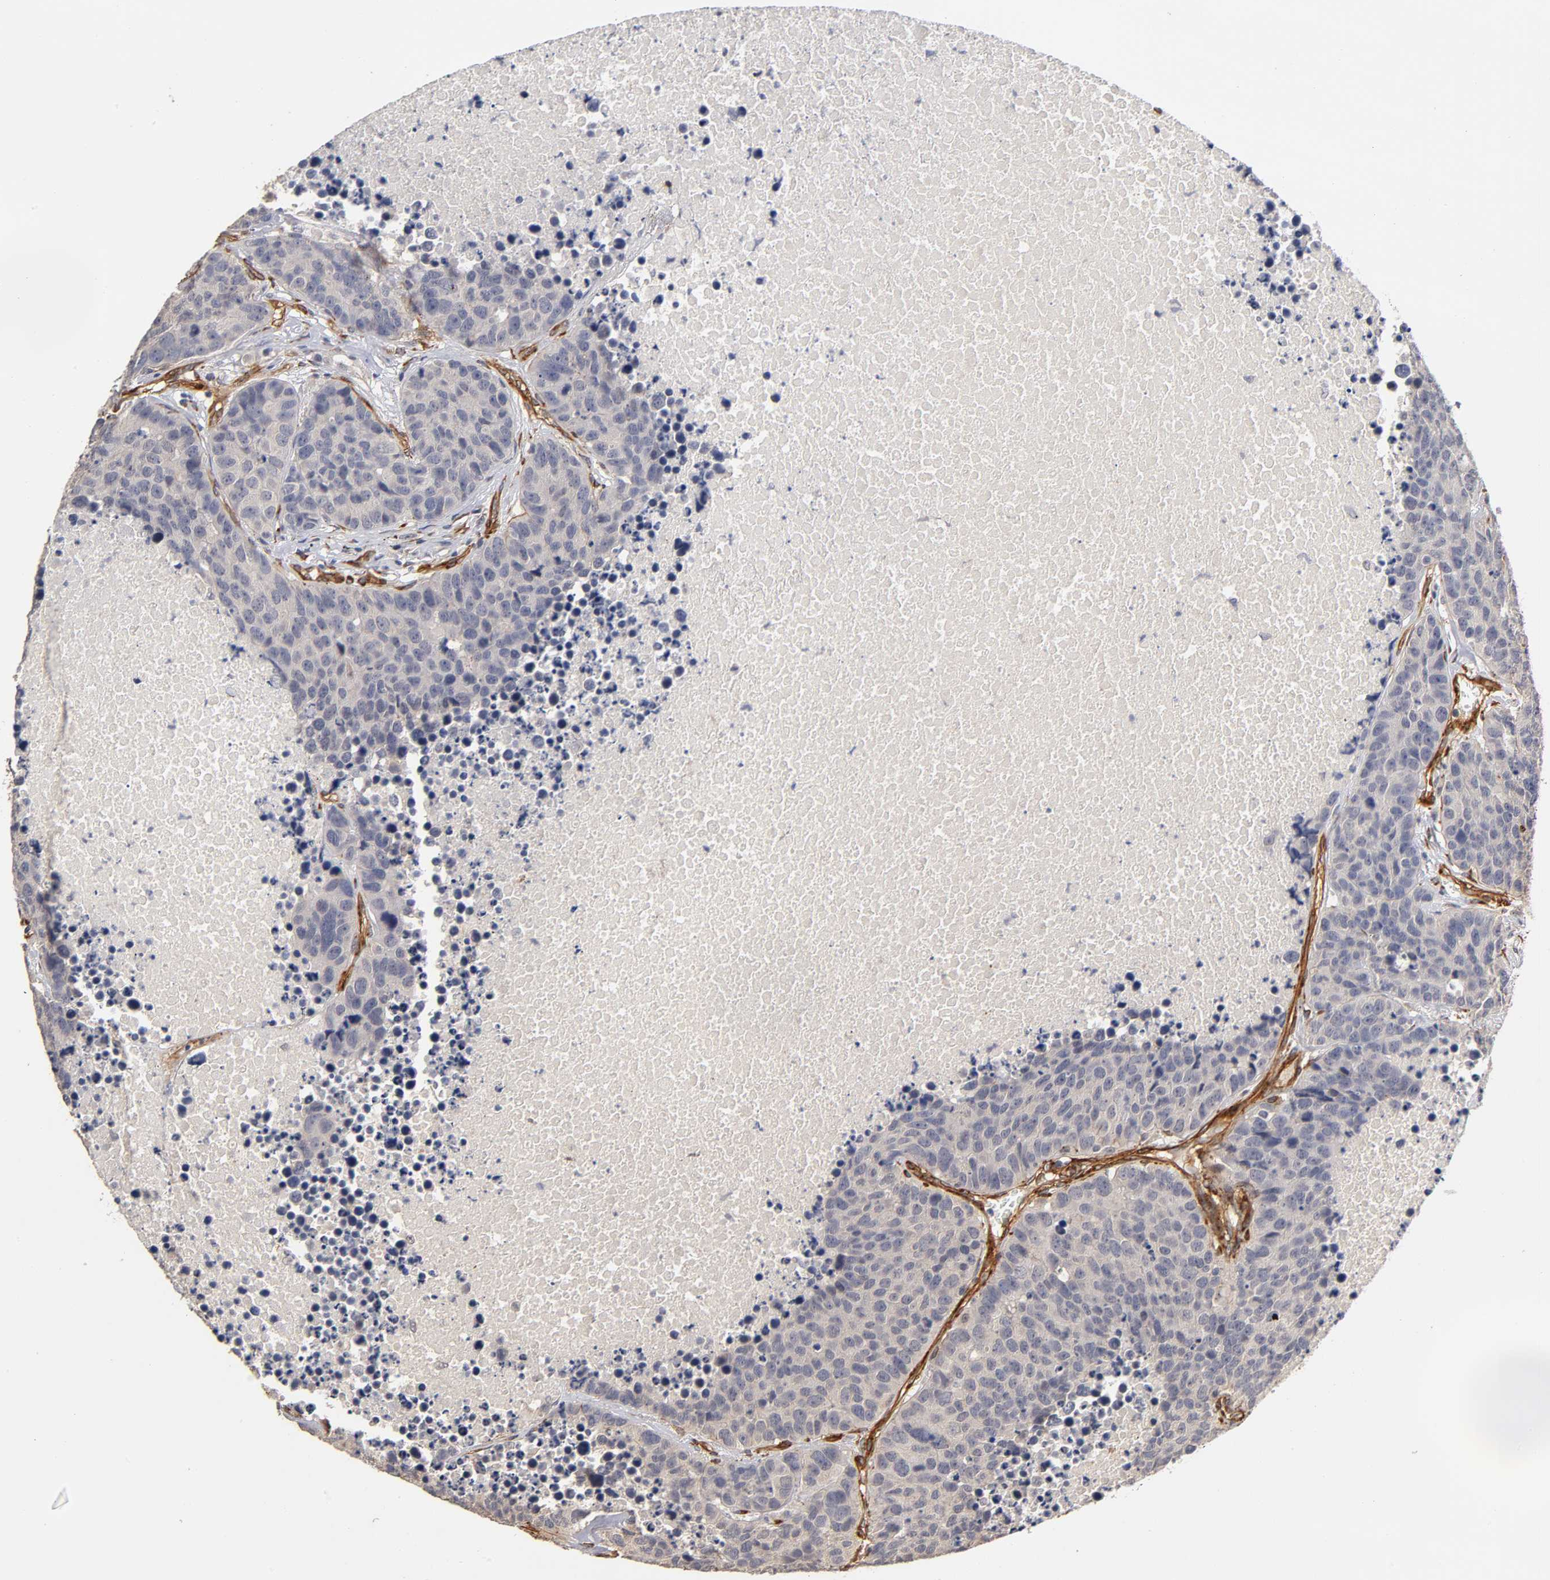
{"staining": {"intensity": "negative", "quantity": "none", "location": "none"}, "tissue": "carcinoid", "cell_type": "Tumor cells", "image_type": "cancer", "snomed": [{"axis": "morphology", "description": "Carcinoid, malignant, NOS"}, {"axis": "topography", "description": "Lung"}], "caption": "Human carcinoid stained for a protein using immunohistochemistry reveals no positivity in tumor cells.", "gene": "LAMB1", "patient": {"sex": "male", "age": 60}}